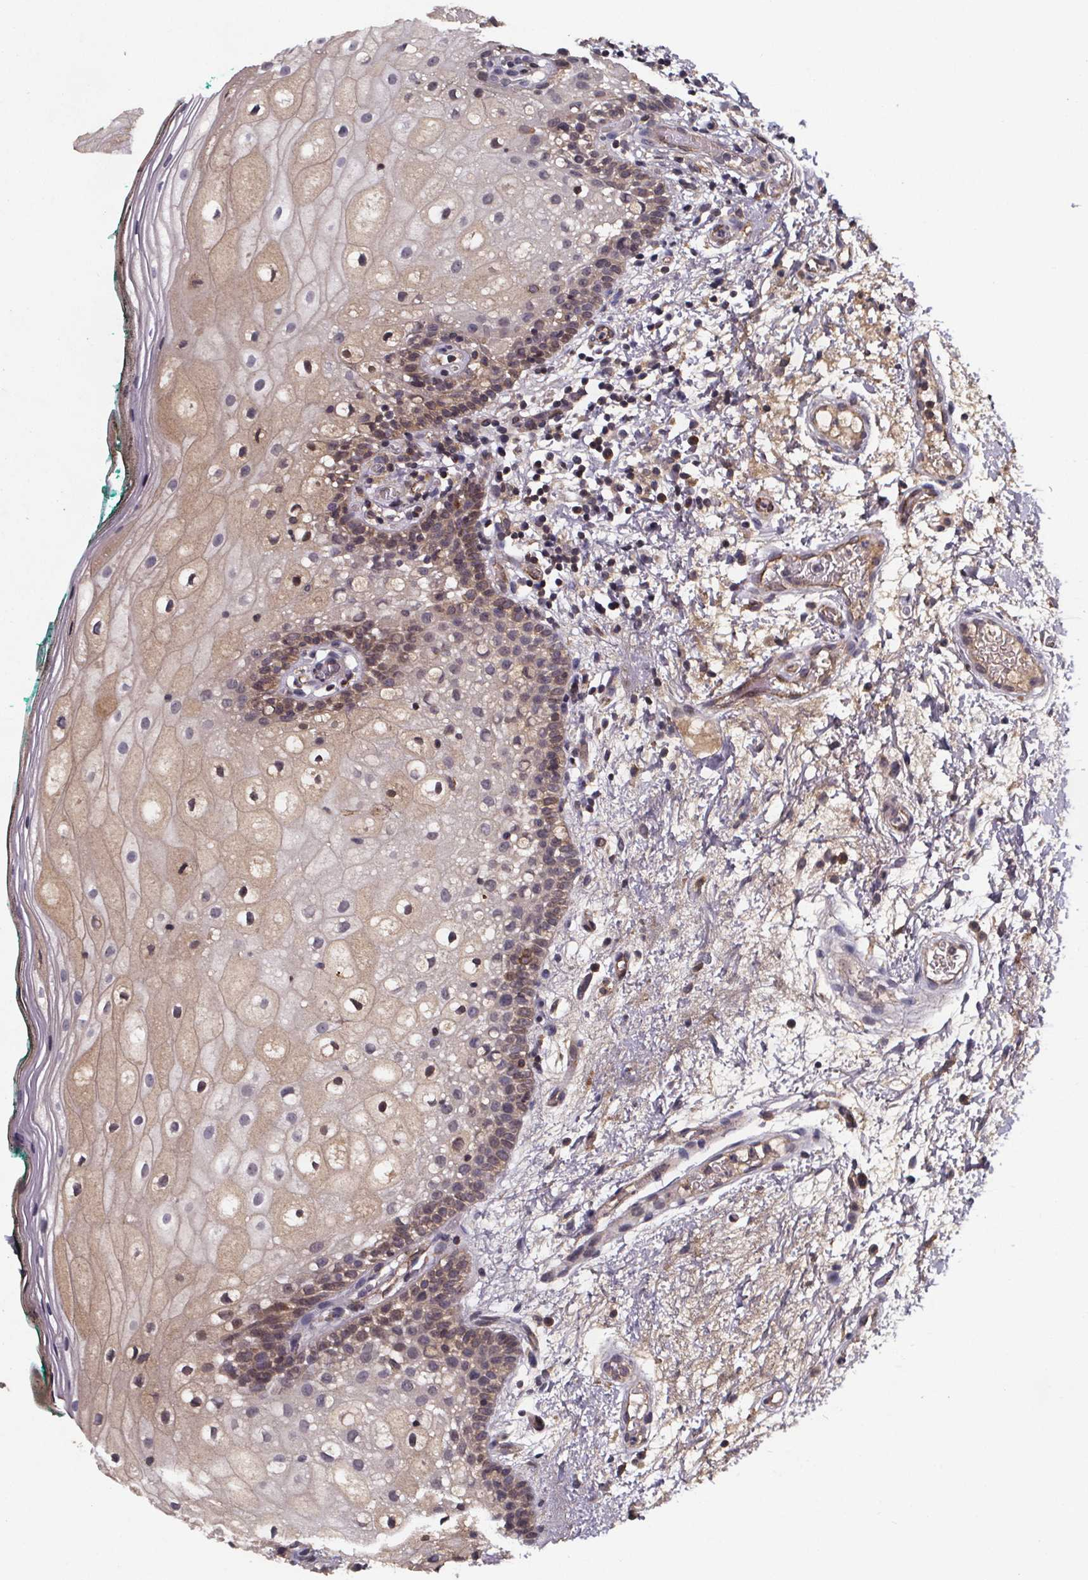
{"staining": {"intensity": "weak", "quantity": "25%-75%", "location": "cytoplasmic/membranous,nuclear"}, "tissue": "oral mucosa", "cell_type": "Squamous epithelial cells", "image_type": "normal", "snomed": [{"axis": "morphology", "description": "Normal tissue, NOS"}, {"axis": "topography", "description": "Oral tissue"}], "caption": "This histopathology image exhibits immunohistochemistry (IHC) staining of normal human oral mucosa, with low weak cytoplasmic/membranous,nuclear positivity in approximately 25%-75% of squamous epithelial cells.", "gene": "FASTKD3", "patient": {"sex": "female", "age": 83}}